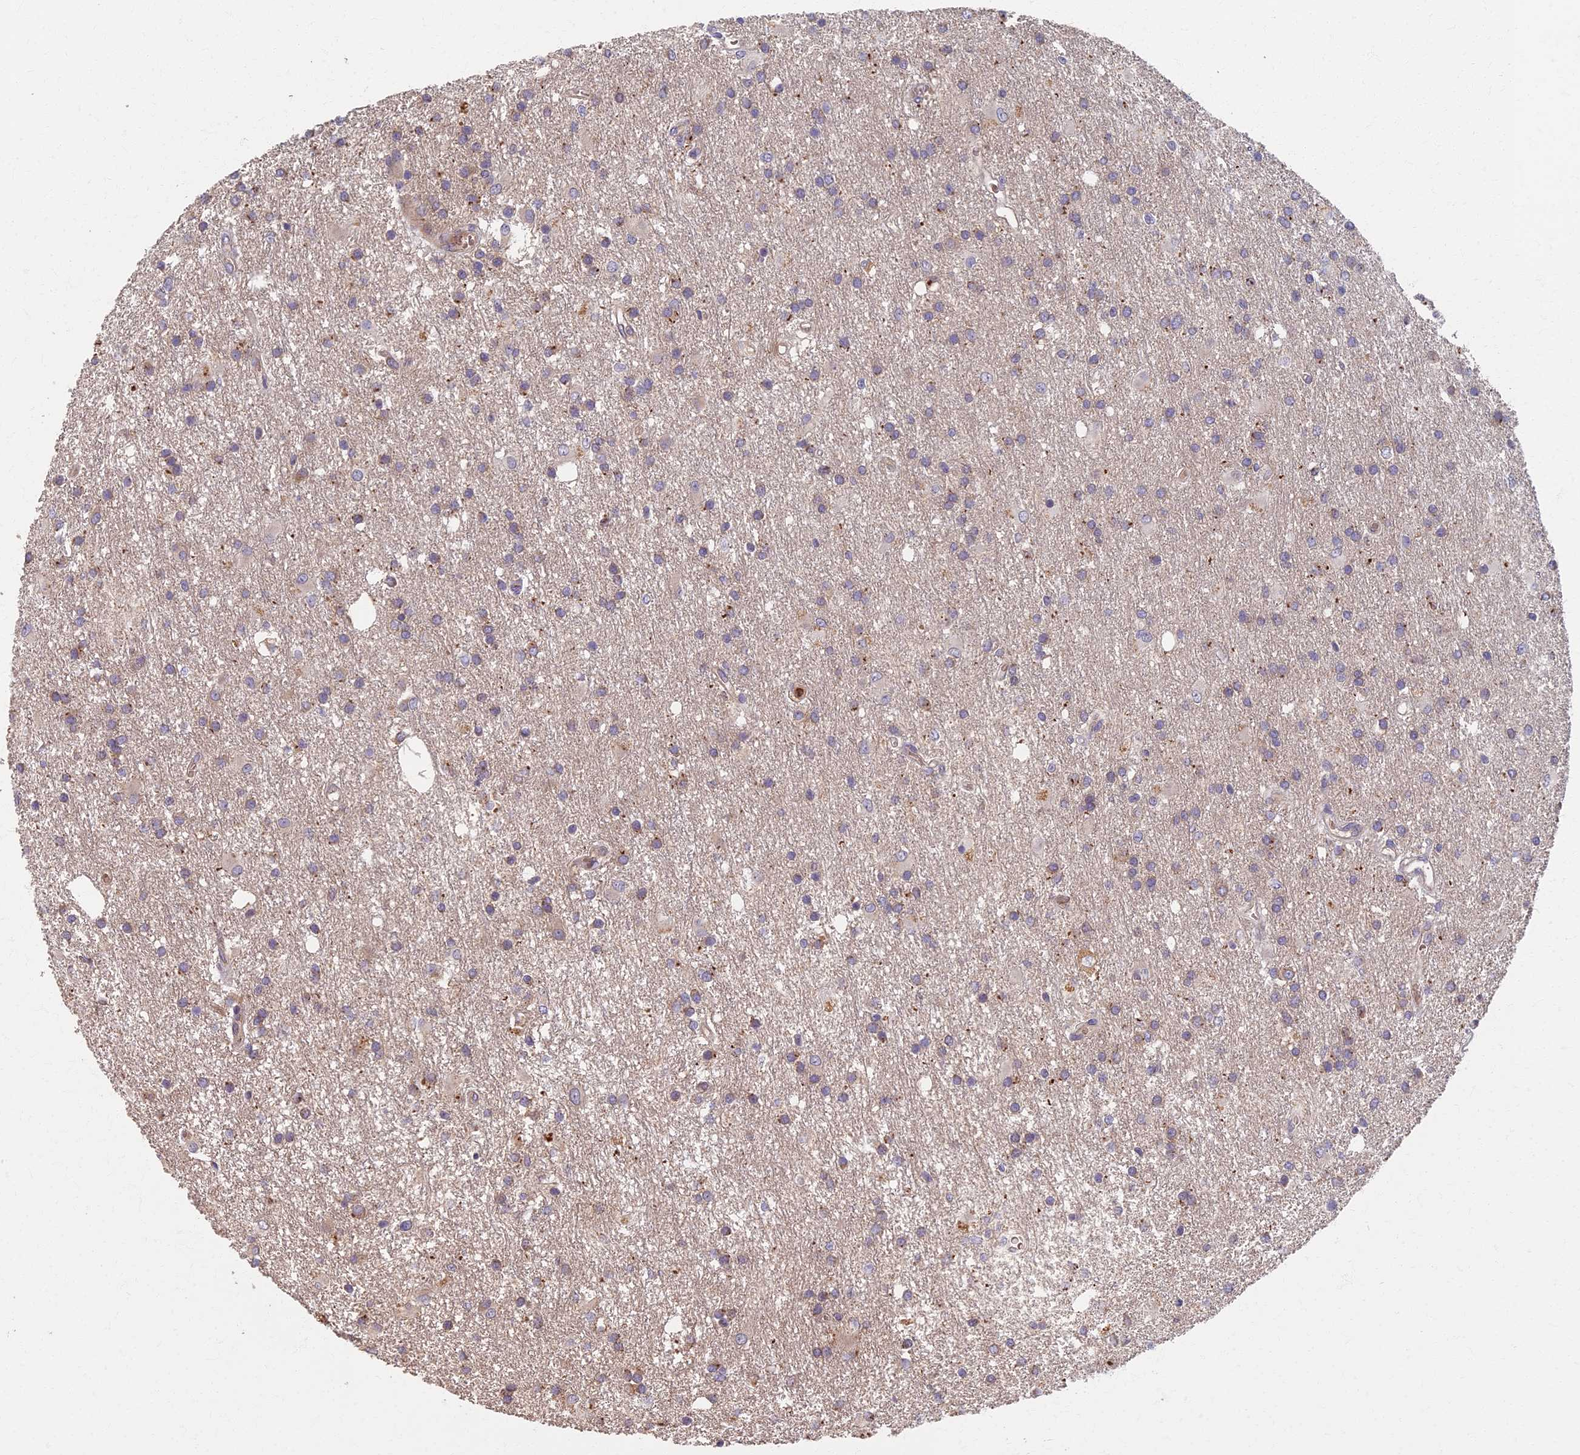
{"staining": {"intensity": "weak", "quantity": "25%-75%", "location": "cytoplasmic/membranous"}, "tissue": "glioma", "cell_type": "Tumor cells", "image_type": "cancer", "snomed": [{"axis": "morphology", "description": "Glioma, malignant, High grade"}, {"axis": "topography", "description": "Brain"}], "caption": "A high-resolution photomicrograph shows immunohistochemistry (IHC) staining of glioma, which shows weak cytoplasmic/membranous expression in approximately 25%-75% of tumor cells. The staining was performed using DAB, with brown indicating positive protein expression. Nuclei are stained blue with hematoxylin.", "gene": "AP4E1", "patient": {"sex": "male", "age": 77}}